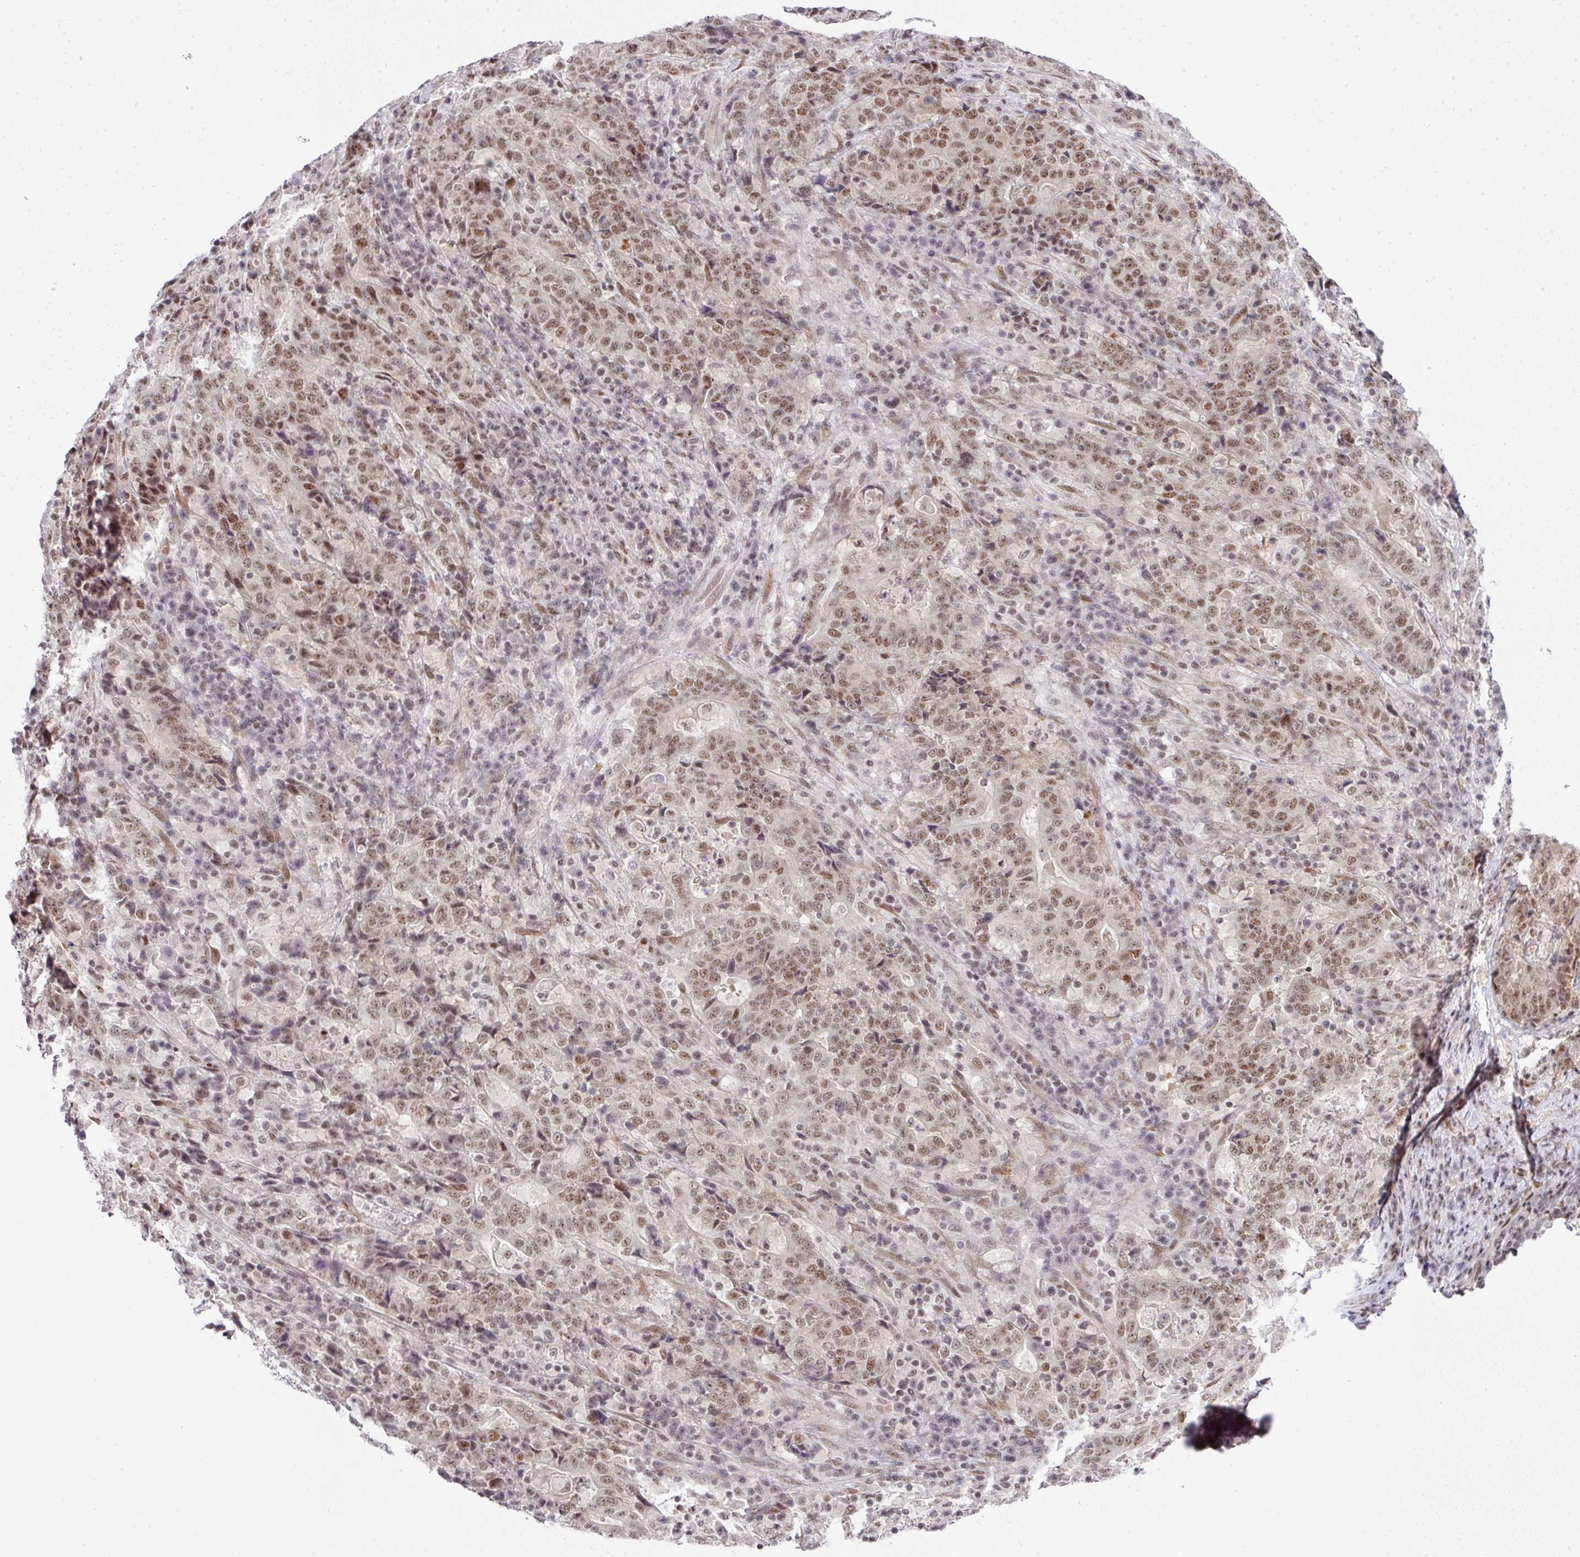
{"staining": {"intensity": "moderate", "quantity": ">75%", "location": "nuclear"}, "tissue": "stomach cancer", "cell_type": "Tumor cells", "image_type": "cancer", "snomed": [{"axis": "morphology", "description": "Normal tissue, NOS"}, {"axis": "morphology", "description": "Adenocarcinoma, NOS"}, {"axis": "topography", "description": "Stomach, upper"}, {"axis": "topography", "description": "Stomach"}], "caption": "About >75% of tumor cells in adenocarcinoma (stomach) show moderate nuclear protein staining as visualized by brown immunohistochemical staining.", "gene": "NFYA", "patient": {"sex": "male", "age": 59}}